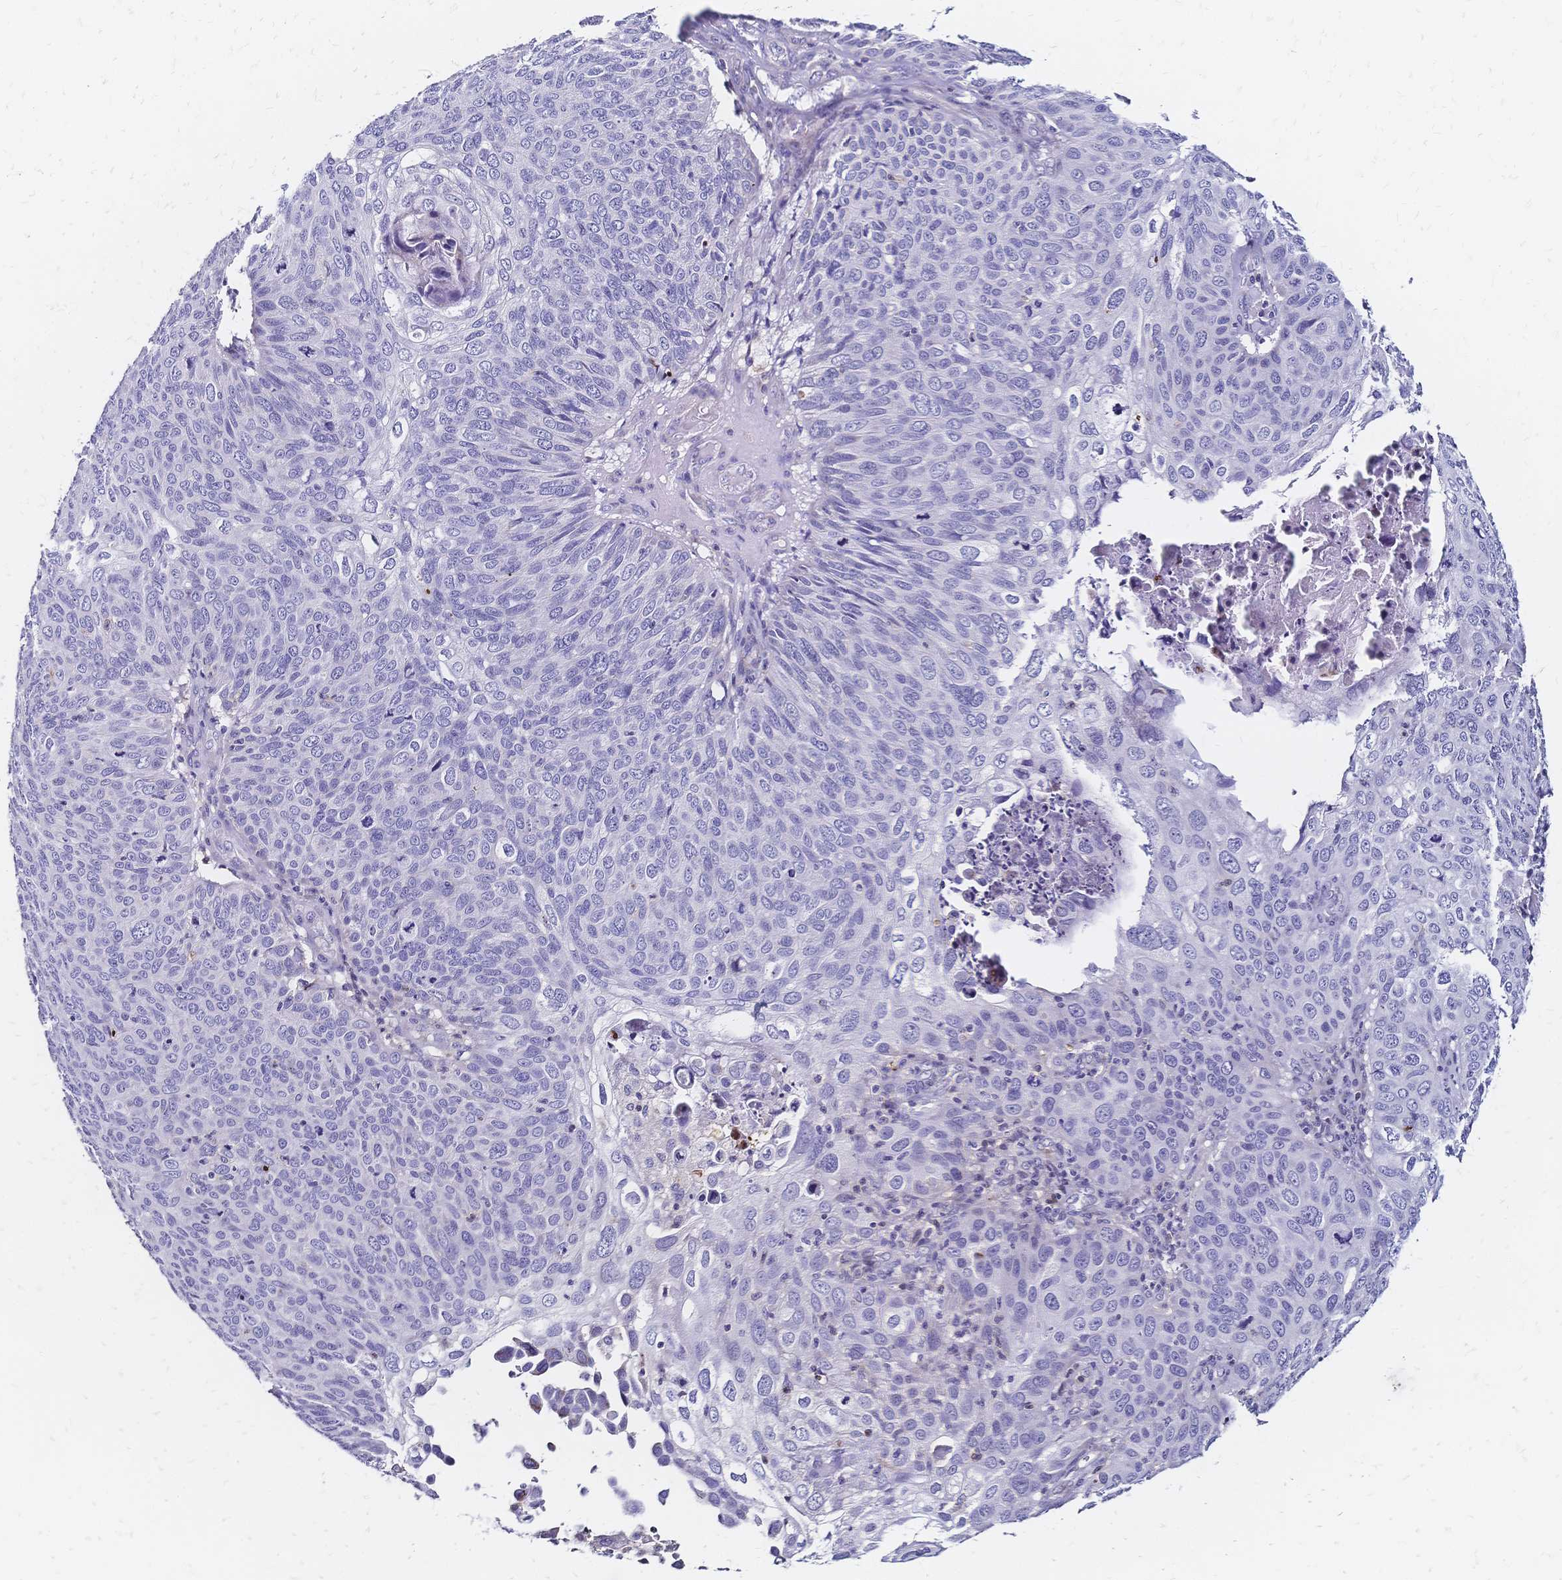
{"staining": {"intensity": "negative", "quantity": "none", "location": "none"}, "tissue": "skin cancer", "cell_type": "Tumor cells", "image_type": "cancer", "snomed": [{"axis": "morphology", "description": "Squamous cell carcinoma, NOS"}, {"axis": "topography", "description": "Skin"}], "caption": "Tumor cells are negative for brown protein staining in skin cancer.", "gene": "DTNB", "patient": {"sex": "male", "age": 87}}